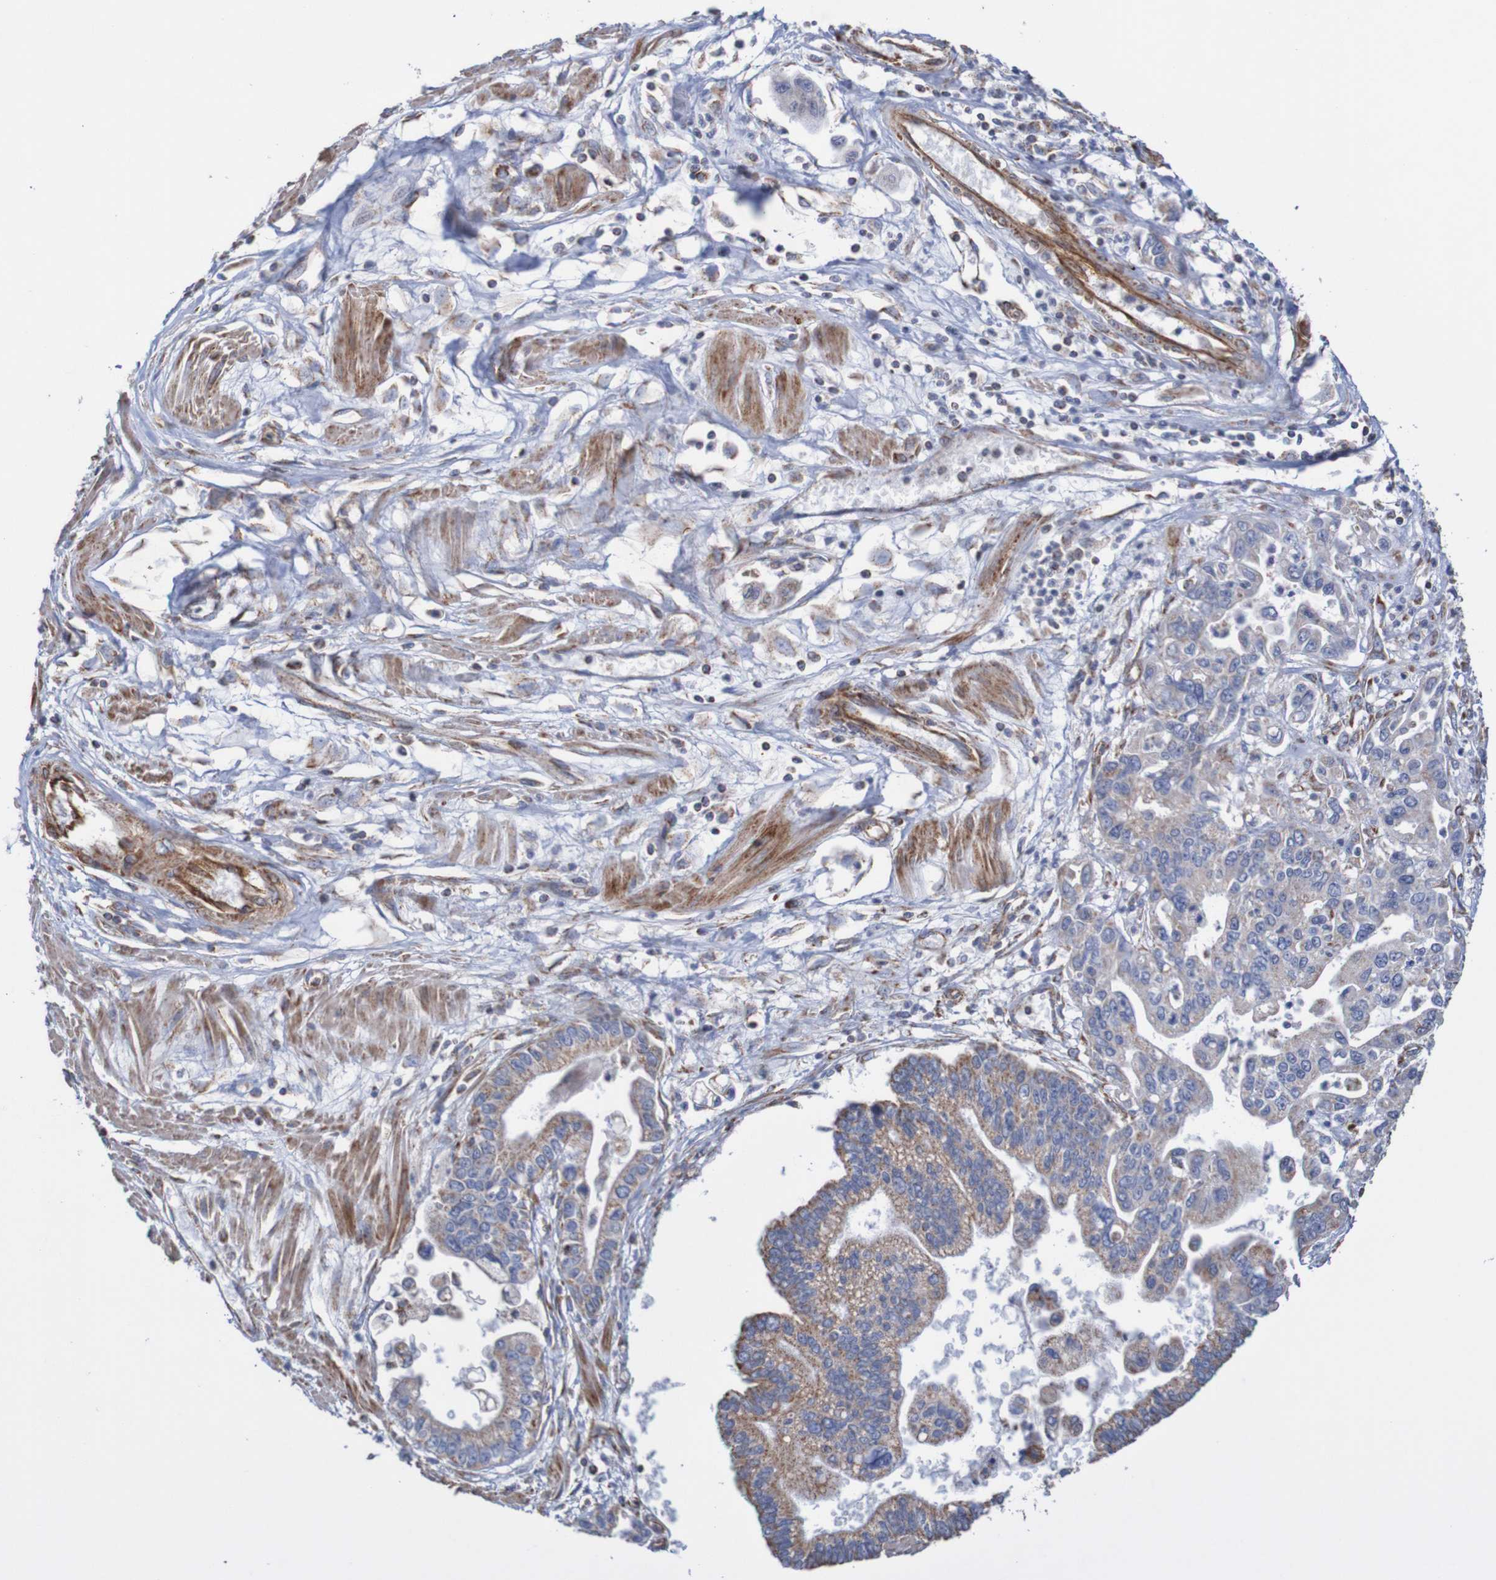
{"staining": {"intensity": "moderate", "quantity": ">75%", "location": "cytoplasmic/membranous"}, "tissue": "pancreatic cancer", "cell_type": "Tumor cells", "image_type": "cancer", "snomed": [{"axis": "morphology", "description": "Adenocarcinoma, NOS"}, {"axis": "topography", "description": "Pancreas"}], "caption": "Brown immunohistochemical staining in adenocarcinoma (pancreatic) shows moderate cytoplasmic/membranous expression in about >75% of tumor cells.", "gene": "MMEL1", "patient": {"sex": "male", "age": 56}}